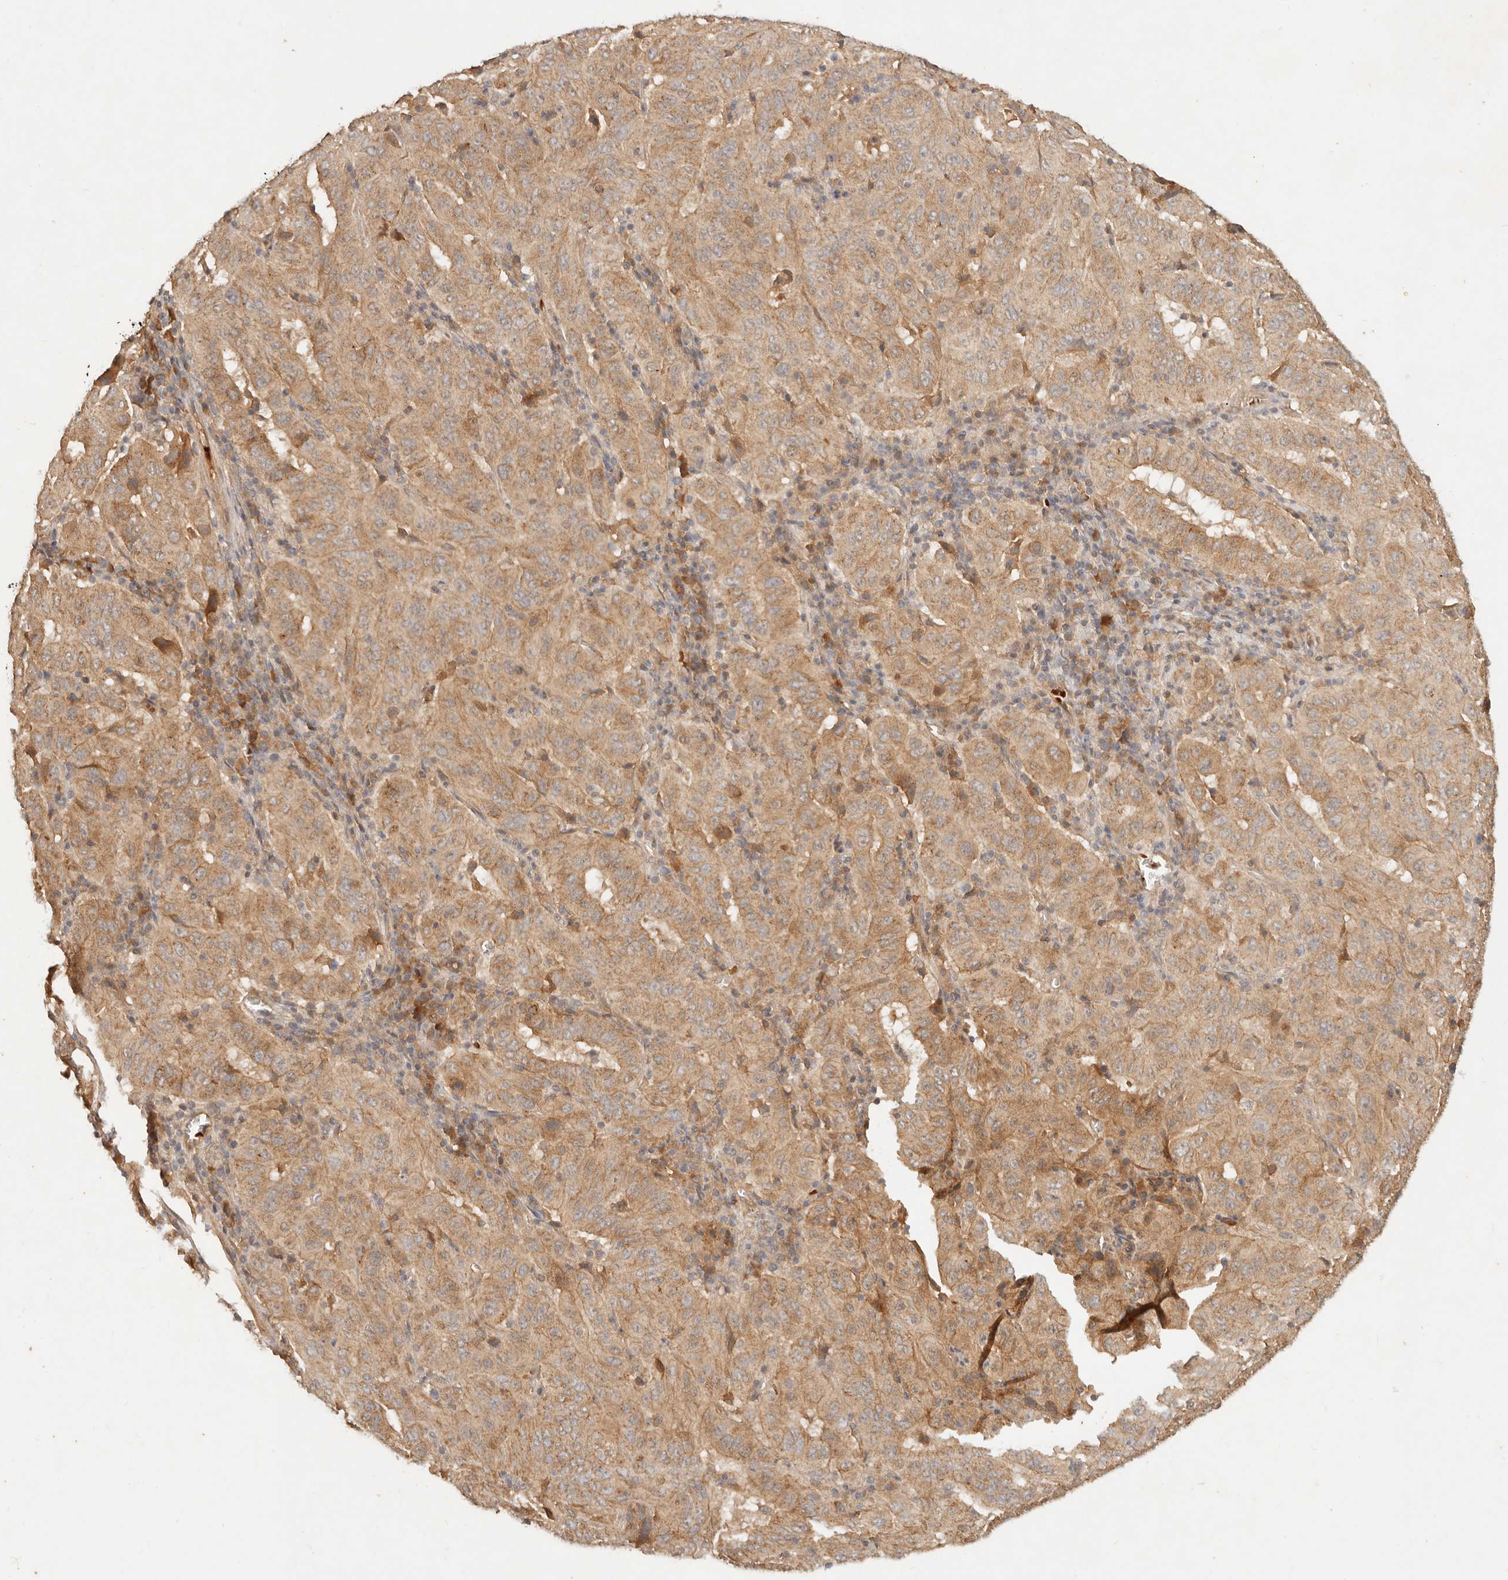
{"staining": {"intensity": "moderate", "quantity": ">75%", "location": "cytoplasmic/membranous"}, "tissue": "pancreatic cancer", "cell_type": "Tumor cells", "image_type": "cancer", "snomed": [{"axis": "morphology", "description": "Adenocarcinoma, NOS"}, {"axis": "topography", "description": "Pancreas"}], "caption": "This photomicrograph displays IHC staining of human pancreatic cancer, with medium moderate cytoplasmic/membranous expression in about >75% of tumor cells.", "gene": "FREM2", "patient": {"sex": "male", "age": 63}}